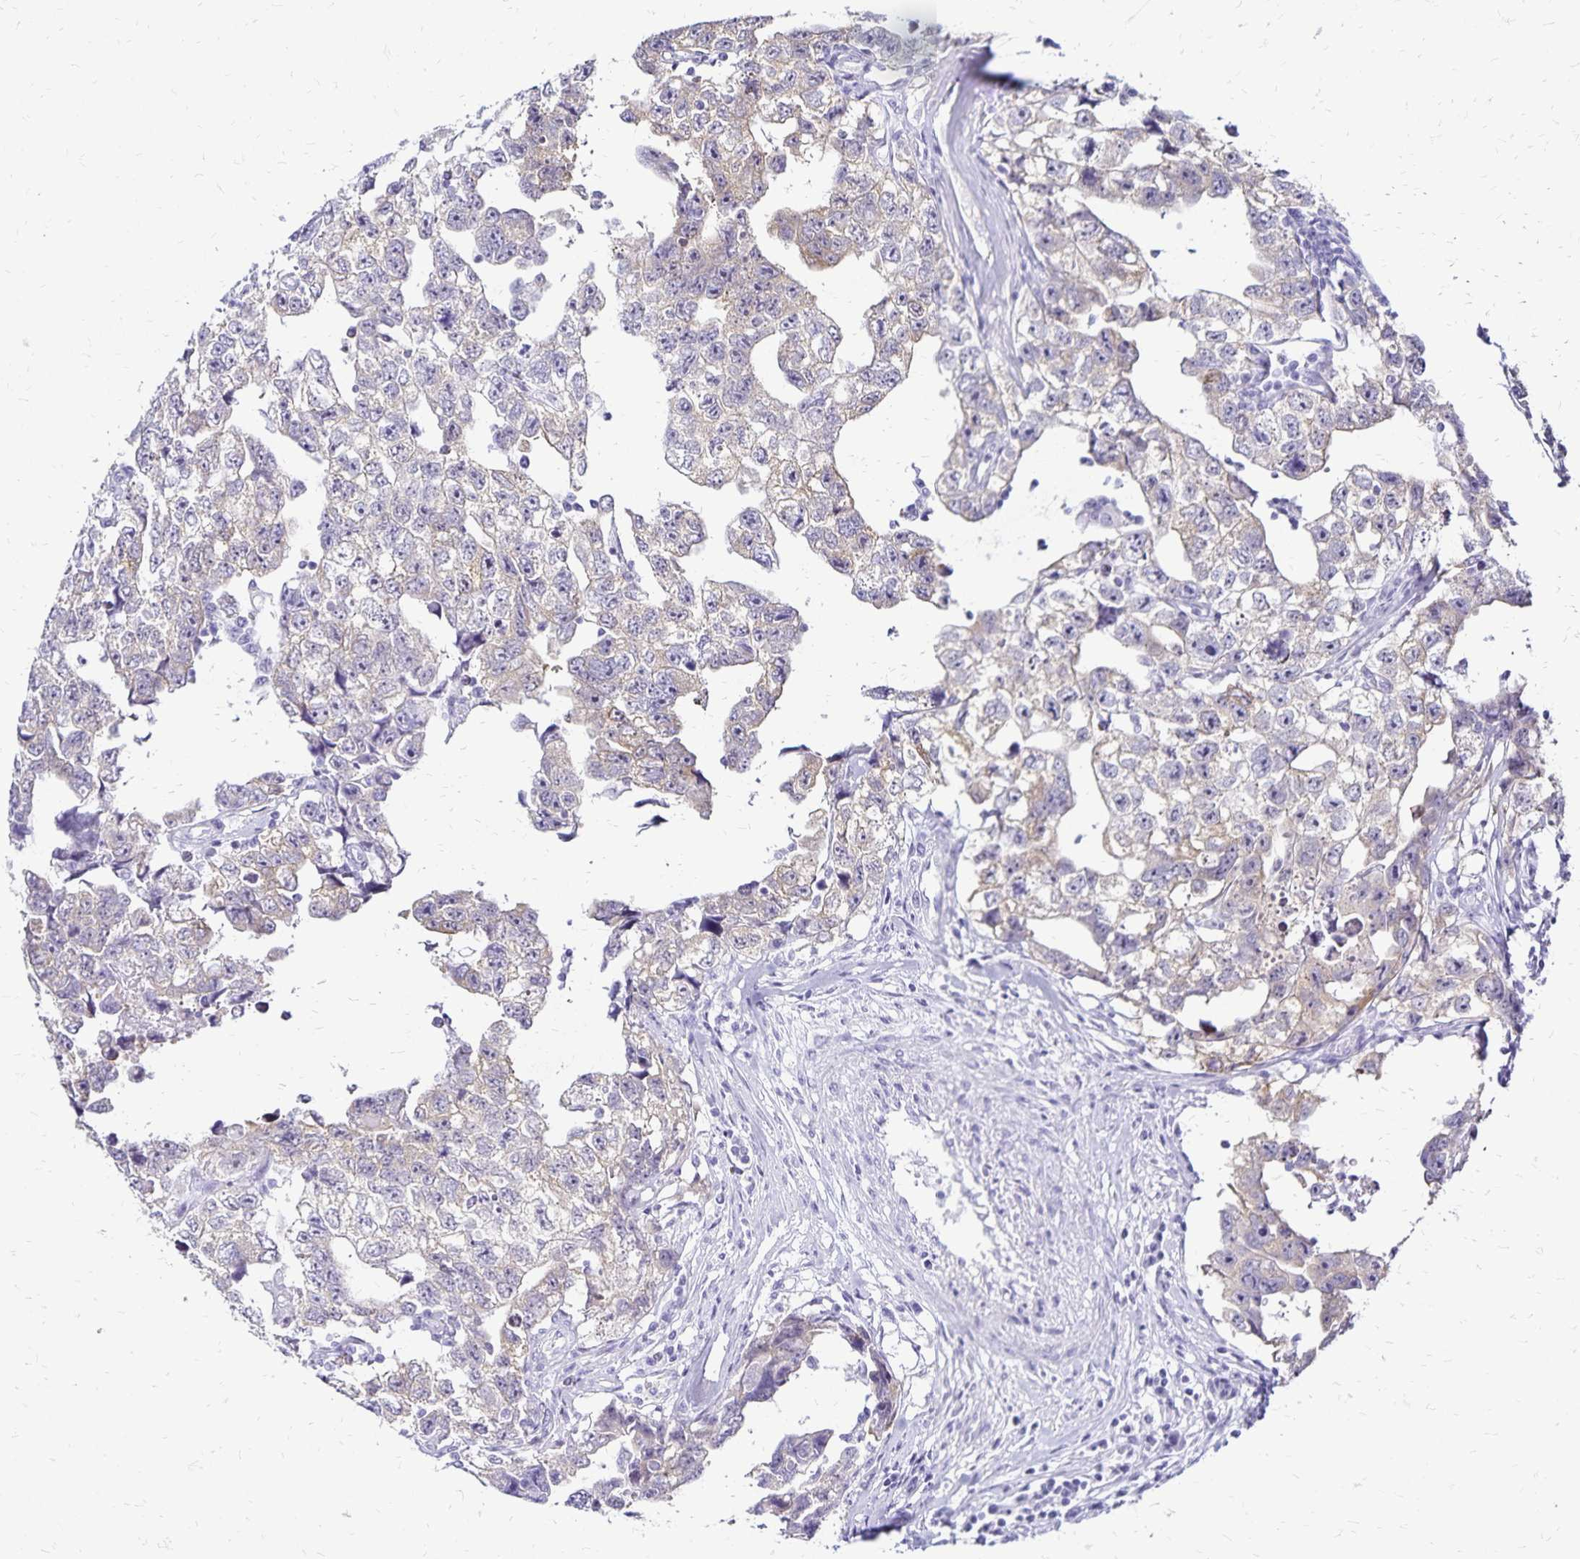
{"staining": {"intensity": "weak", "quantity": "25%-75%", "location": "cytoplasmic/membranous"}, "tissue": "testis cancer", "cell_type": "Tumor cells", "image_type": "cancer", "snomed": [{"axis": "morphology", "description": "Carcinoma, Embryonal, NOS"}, {"axis": "topography", "description": "Testis"}], "caption": "Embryonal carcinoma (testis) stained with a protein marker exhibits weak staining in tumor cells.", "gene": "LIN28B", "patient": {"sex": "male", "age": 22}}